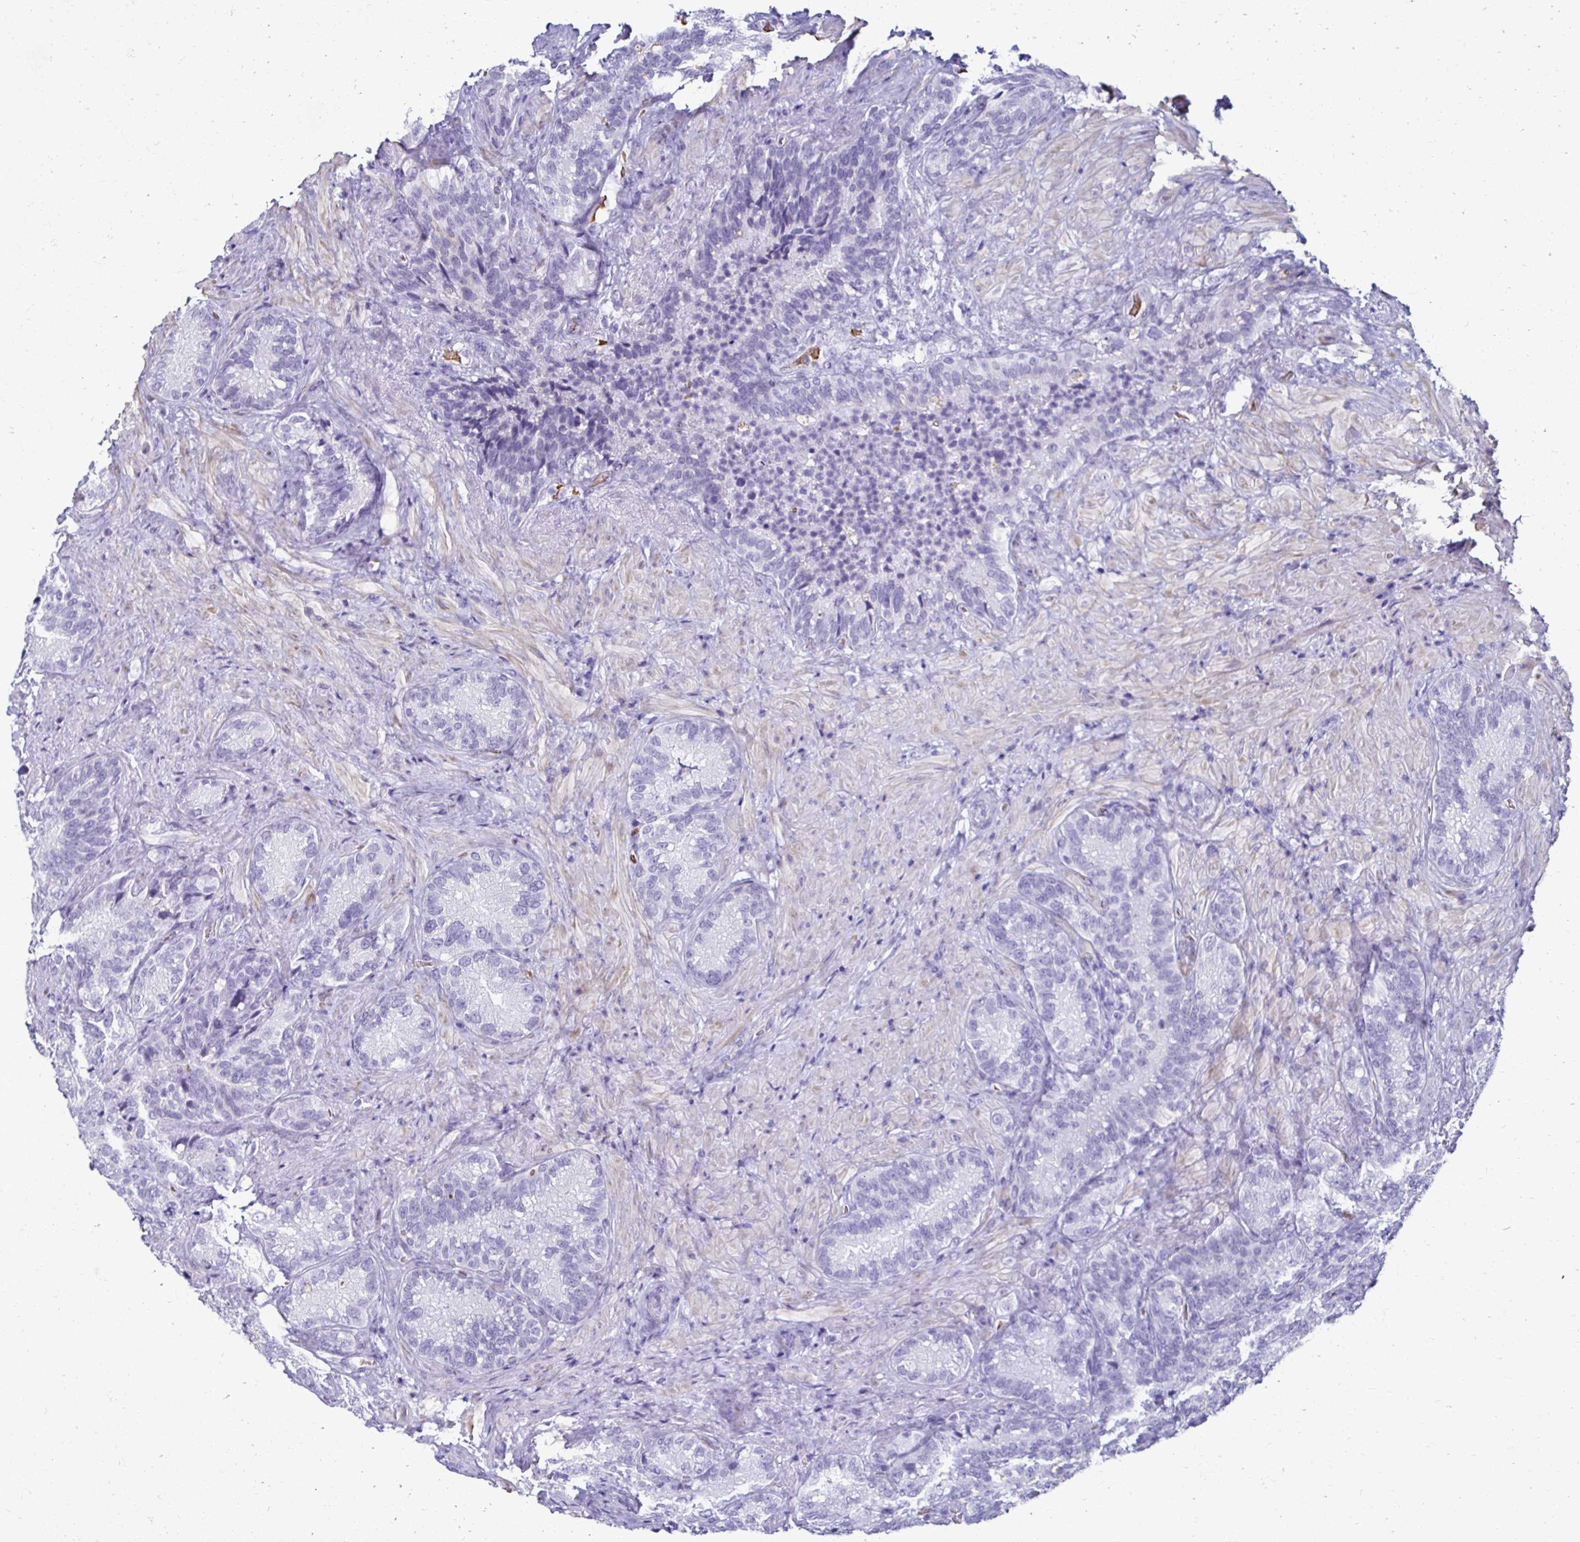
{"staining": {"intensity": "negative", "quantity": "none", "location": "none"}, "tissue": "seminal vesicle", "cell_type": "Glandular cells", "image_type": "normal", "snomed": [{"axis": "morphology", "description": "Normal tissue, NOS"}, {"axis": "topography", "description": "Seminal veicle"}], "caption": "Normal seminal vesicle was stained to show a protein in brown. There is no significant expression in glandular cells. (Brightfield microscopy of DAB (3,3'-diaminobenzidine) immunohistochemistry at high magnification).", "gene": "RHBDL3", "patient": {"sex": "male", "age": 68}}